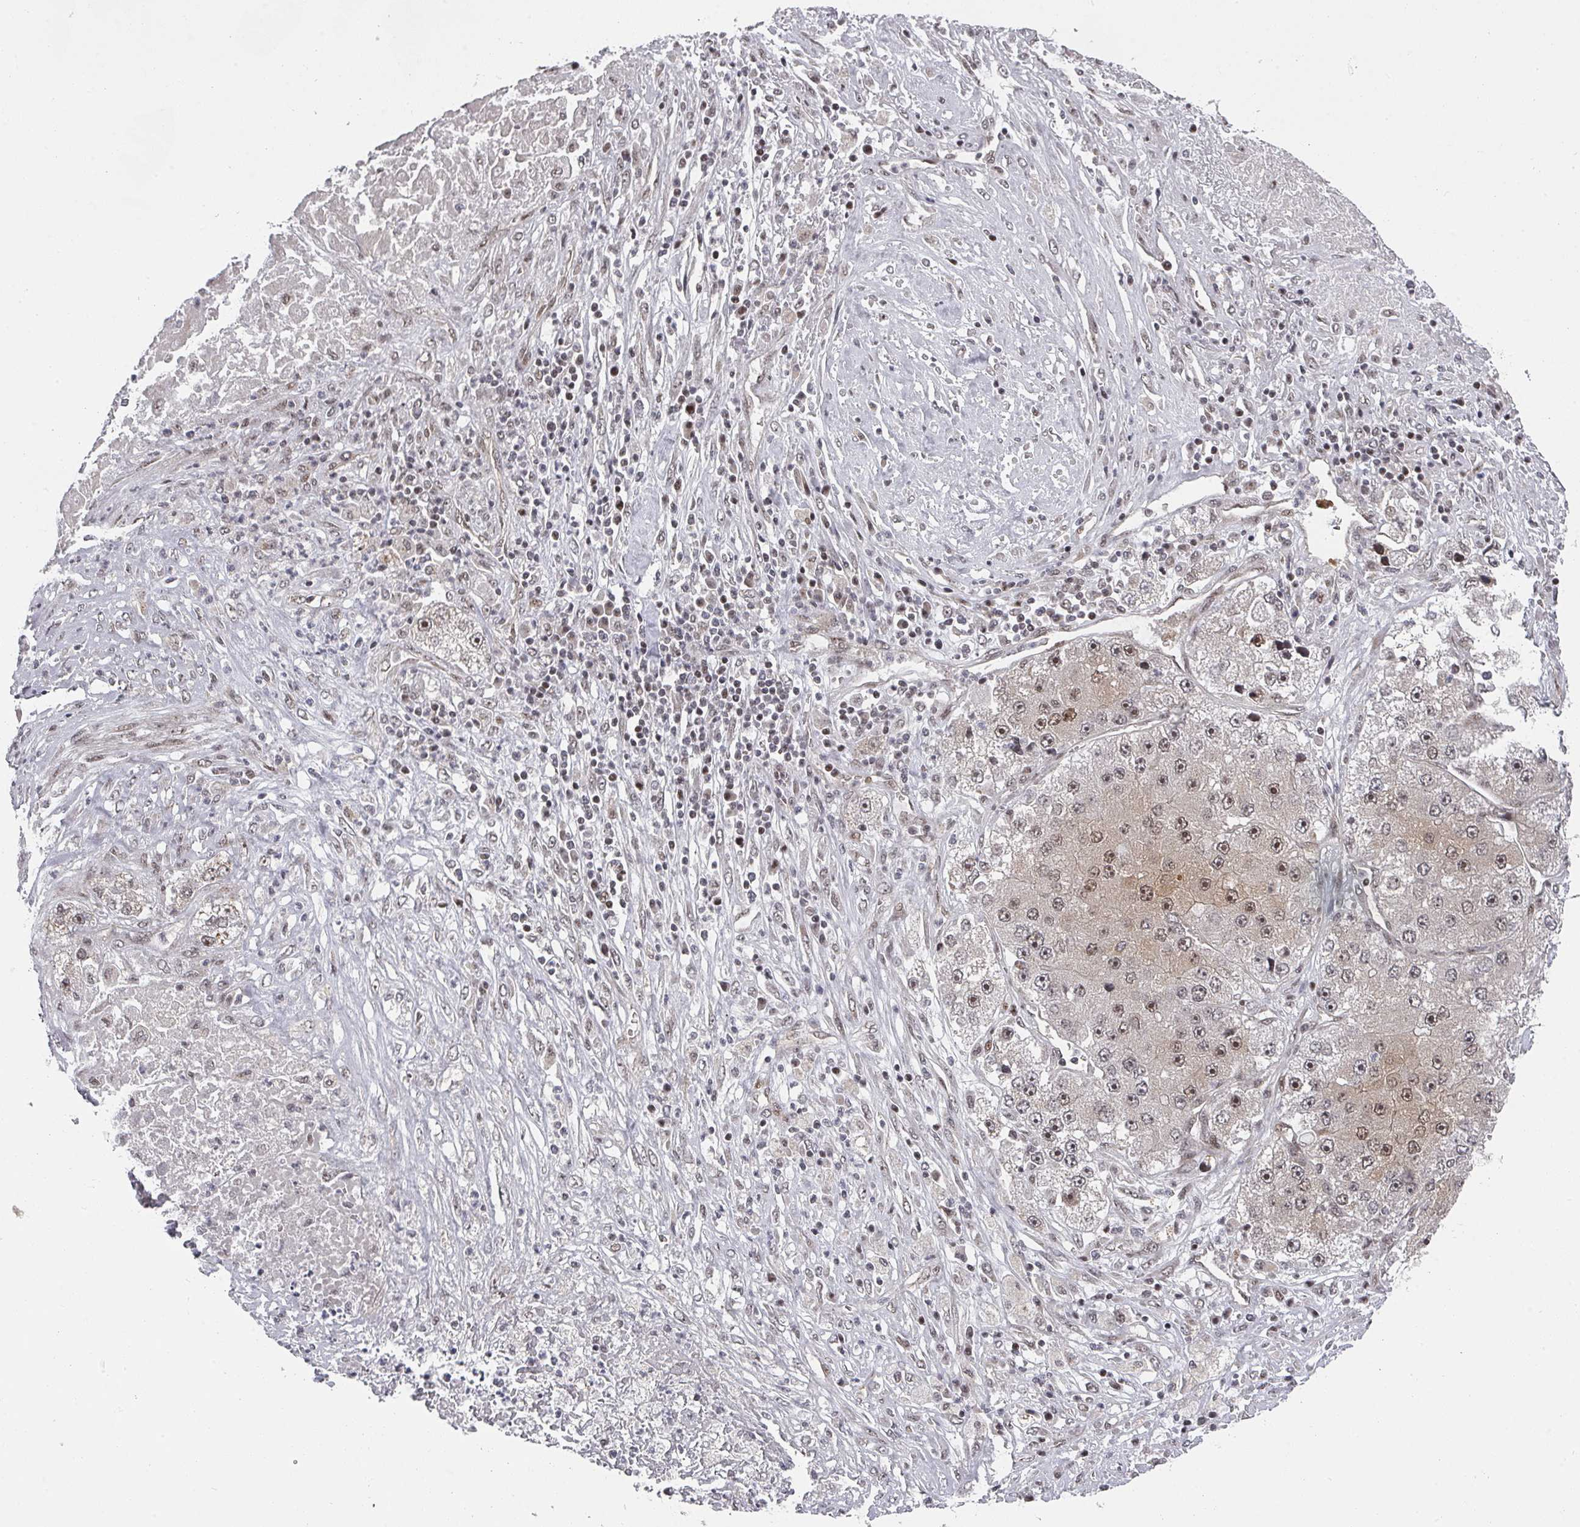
{"staining": {"intensity": "moderate", "quantity": ">75%", "location": "nuclear"}, "tissue": "liver cancer", "cell_type": "Tumor cells", "image_type": "cancer", "snomed": [{"axis": "morphology", "description": "Carcinoma, Hepatocellular, NOS"}, {"axis": "topography", "description": "Liver"}], "caption": "High-magnification brightfield microscopy of hepatocellular carcinoma (liver) stained with DAB (3,3'-diaminobenzidine) (brown) and counterstained with hematoxylin (blue). tumor cells exhibit moderate nuclear expression is present in approximately>75% of cells. (DAB (3,3'-diaminobenzidine) IHC with brightfield microscopy, high magnification).", "gene": "KIF1C", "patient": {"sex": "female", "age": 73}}